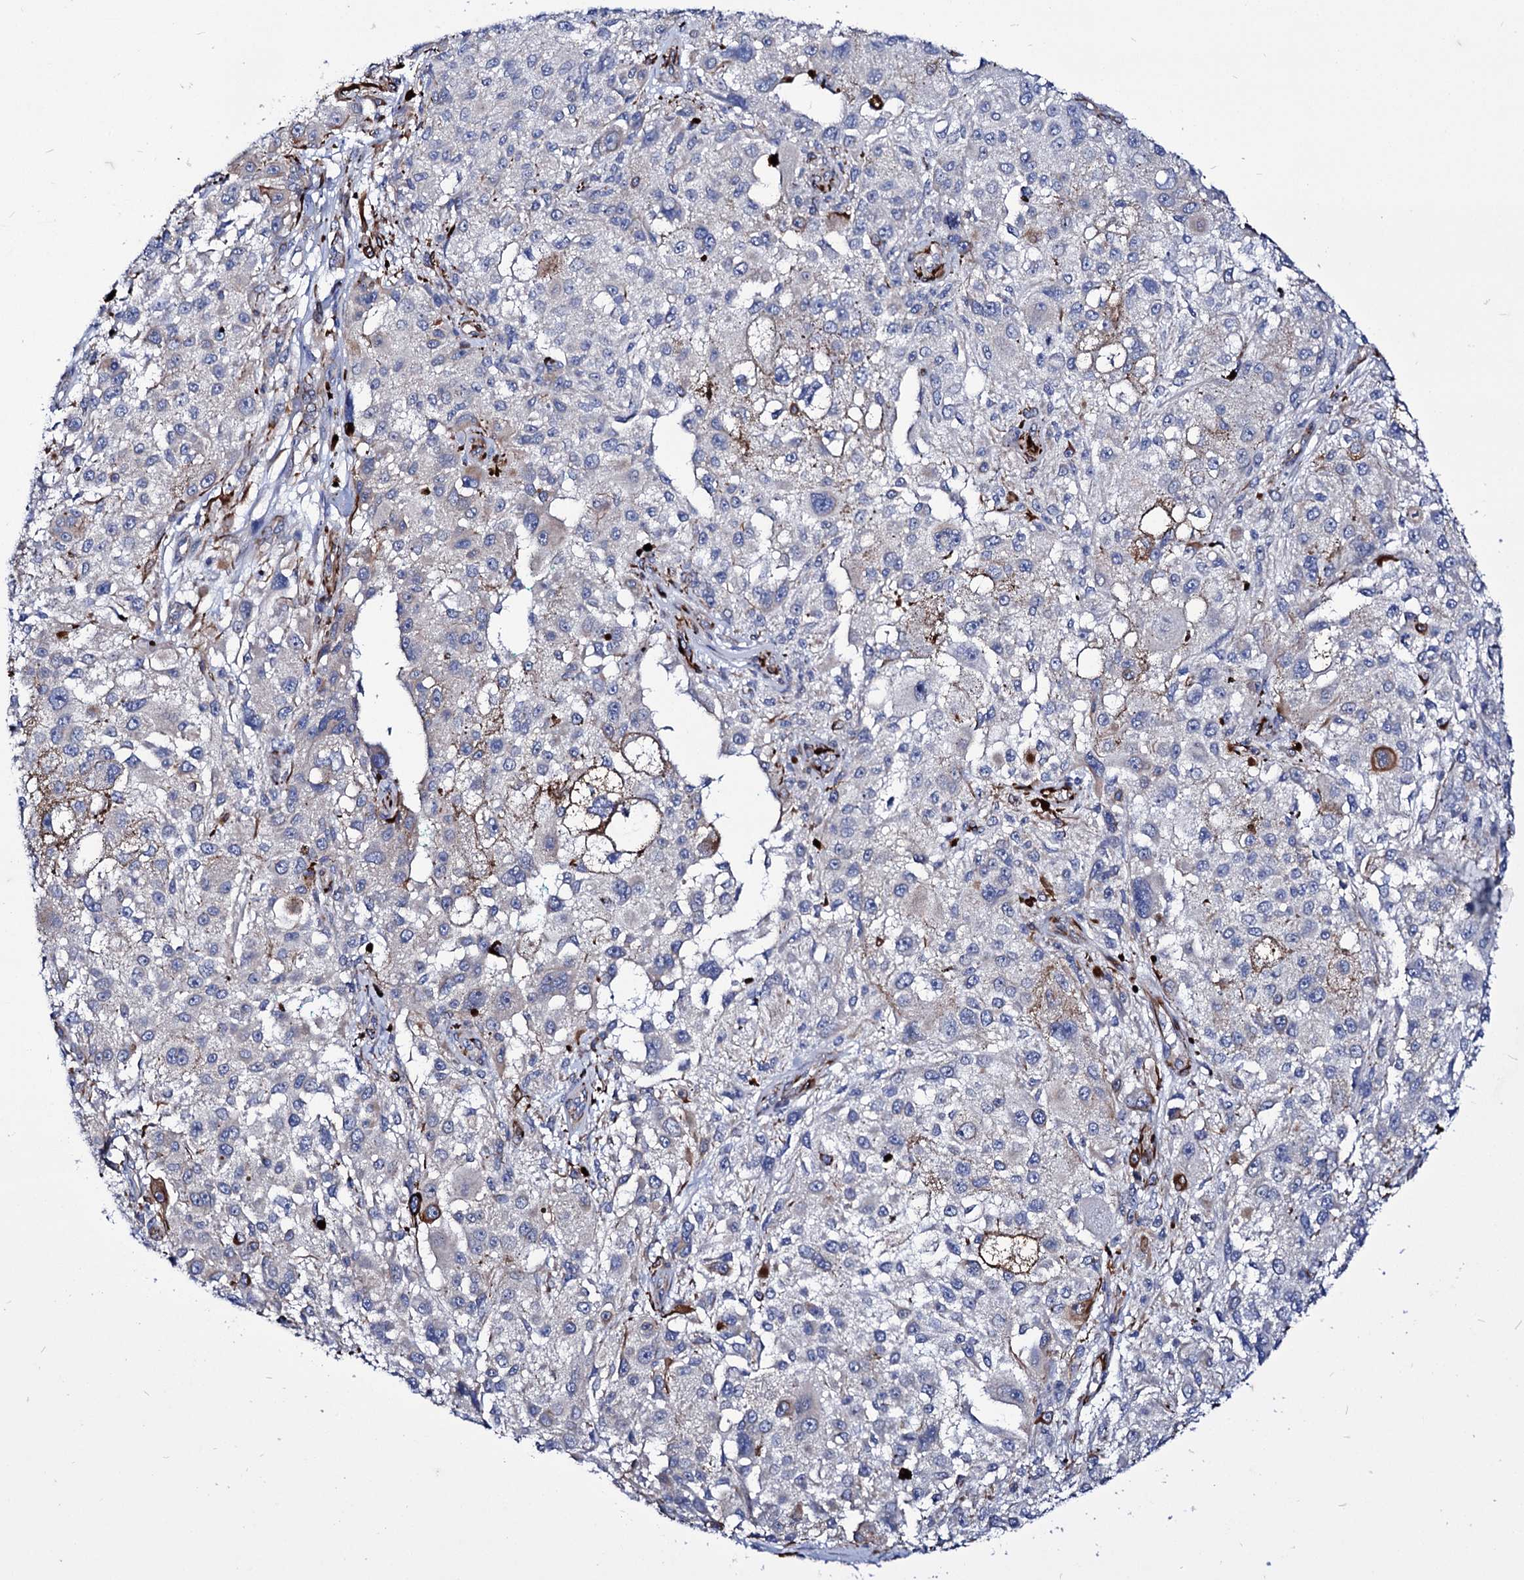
{"staining": {"intensity": "negative", "quantity": "none", "location": "none"}, "tissue": "melanoma", "cell_type": "Tumor cells", "image_type": "cancer", "snomed": [{"axis": "morphology", "description": "Necrosis, NOS"}, {"axis": "morphology", "description": "Malignant melanoma, NOS"}, {"axis": "topography", "description": "Skin"}], "caption": "The image exhibits no staining of tumor cells in melanoma.", "gene": "AXL", "patient": {"sex": "female", "age": 87}}